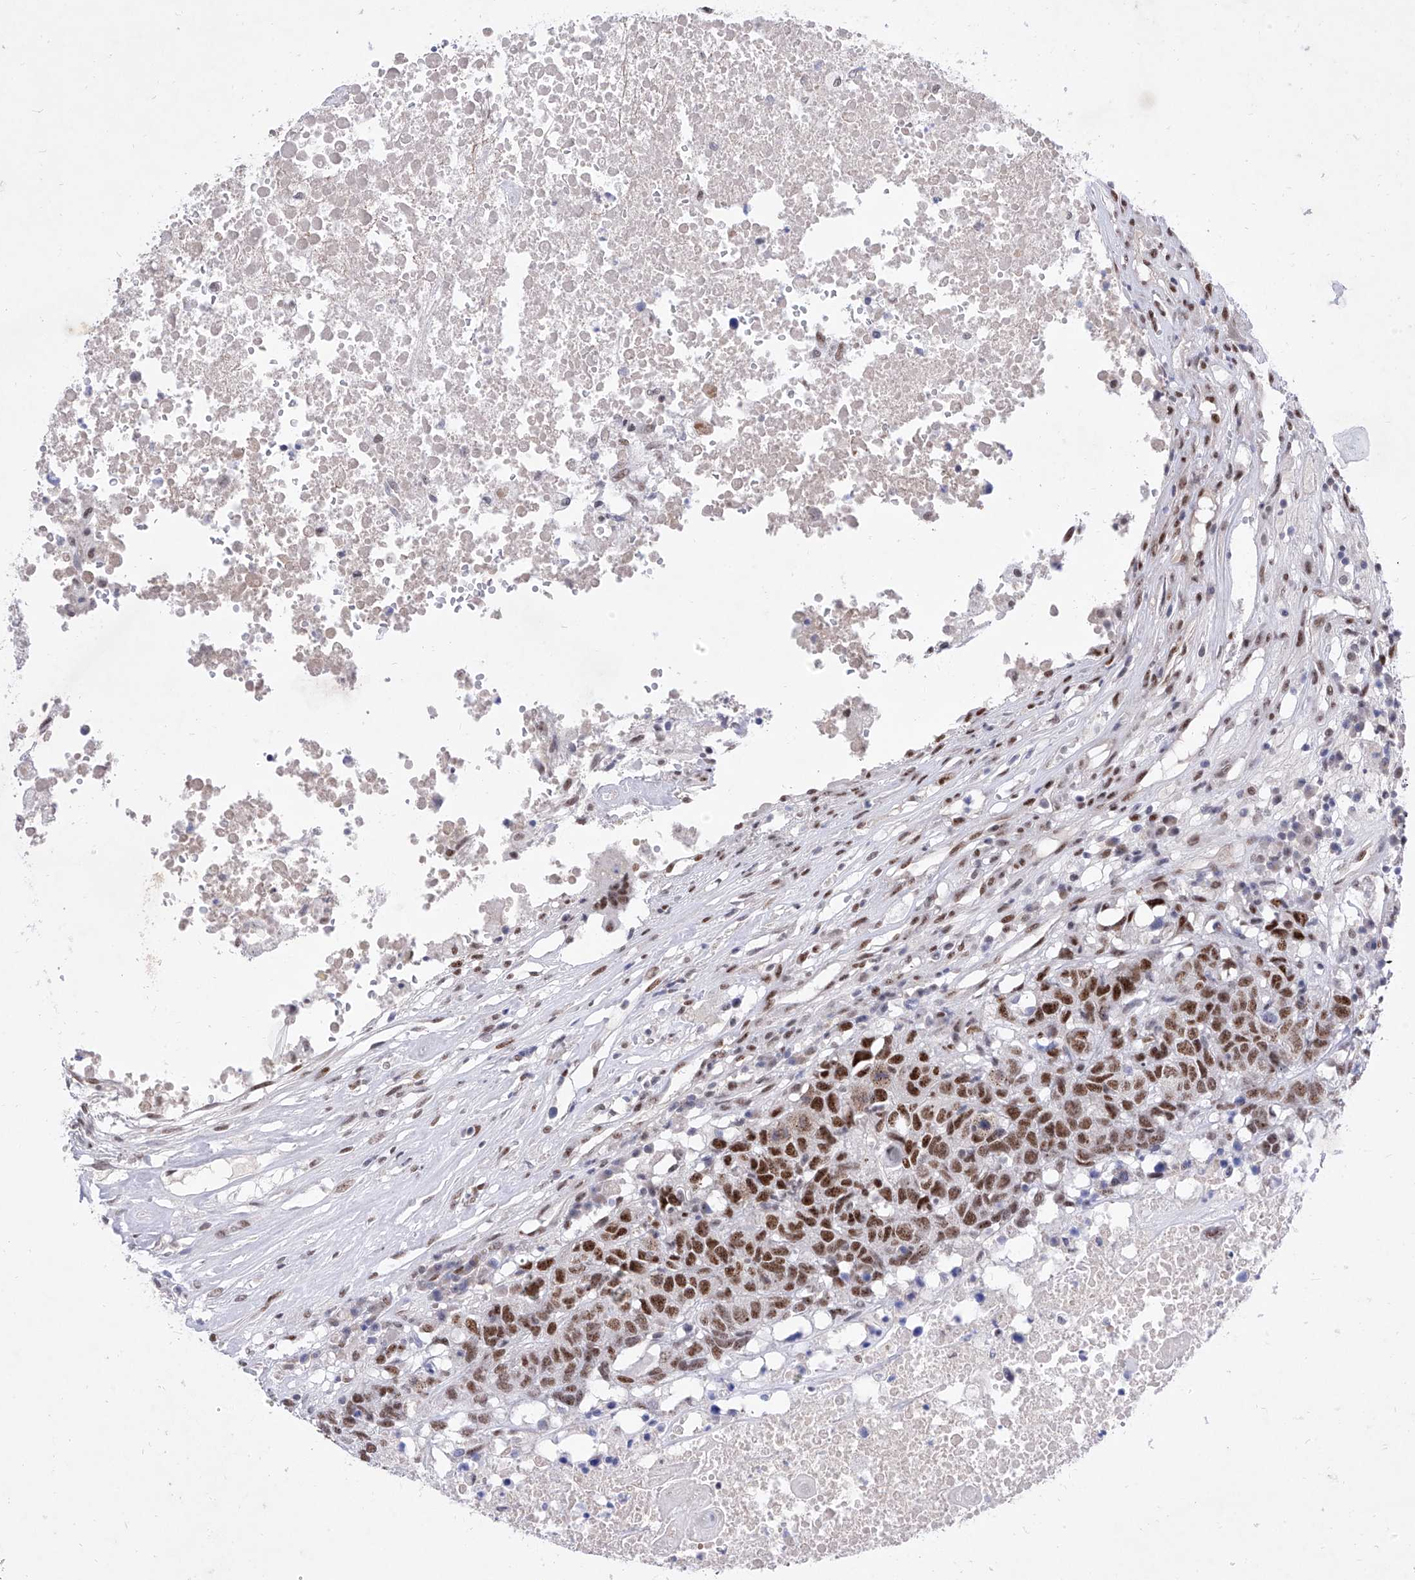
{"staining": {"intensity": "moderate", "quantity": ">75%", "location": "nuclear"}, "tissue": "head and neck cancer", "cell_type": "Tumor cells", "image_type": "cancer", "snomed": [{"axis": "morphology", "description": "Squamous cell carcinoma, NOS"}, {"axis": "topography", "description": "Head-Neck"}], "caption": "Immunohistochemical staining of head and neck cancer (squamous cell carcinoma) displays moderate nuclear protein expression in about >75% of tumor cells.", "gene": "ATN1", "patient": {"sex": "male", "age": 66}}